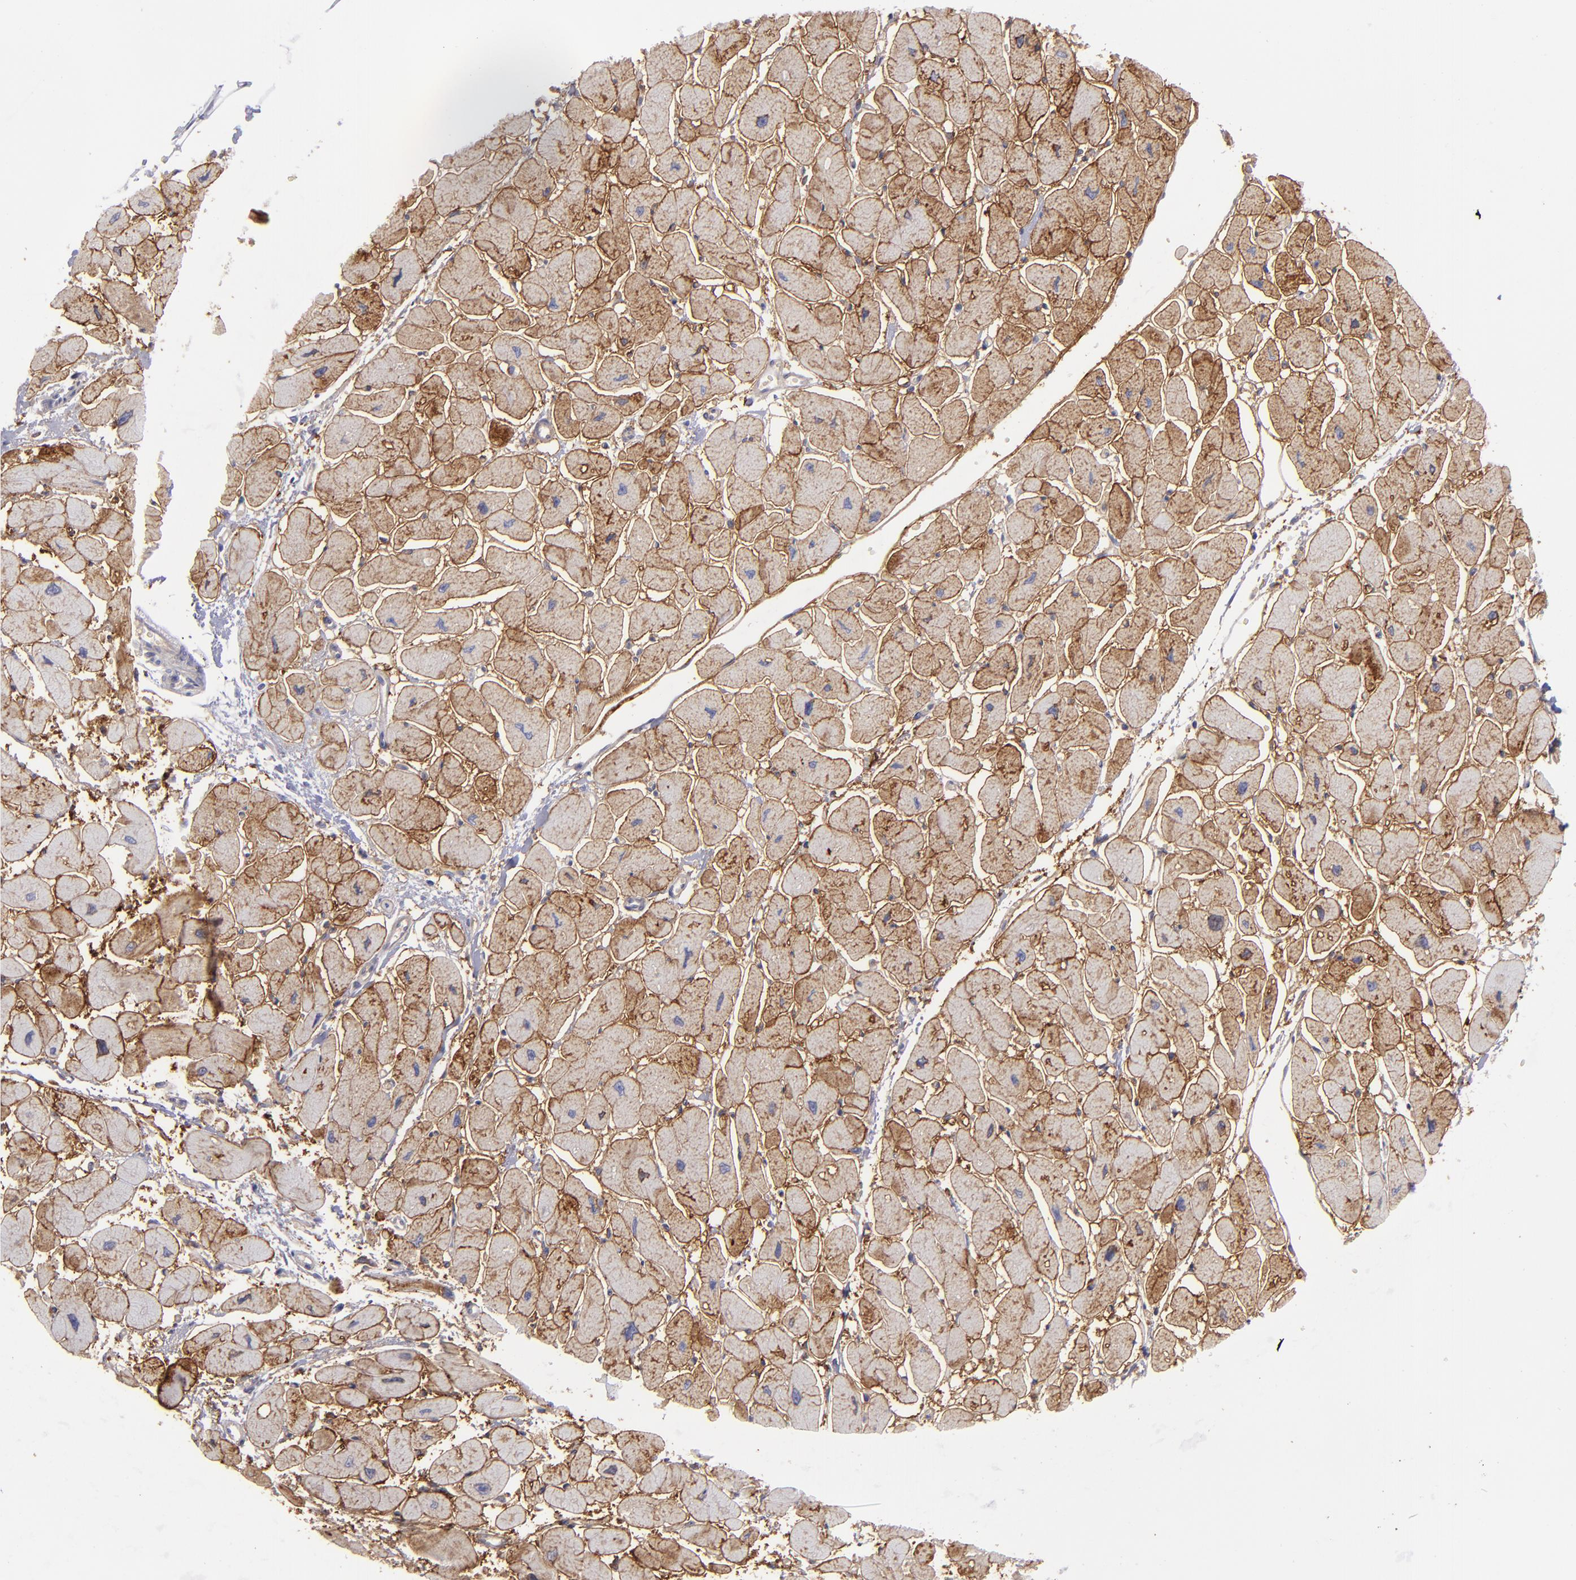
{"staining": {"intensity": "moderate", "quantity": ">75%", "location": "cytoplasmic/membranous"}, "tissue": "heart muscle", "cell_type": "Cardiomyocytes", "image_type": "normal", "snomed": [{"axis": "morphology", "description": "Normal tissue, NOS"}, {"axis": "topography", "description": "Heart"}], "caption": "Cardiomyocytes show moderate cytoplasmic/membranous expression in approximately >75% of cells in normal heart muscle.", "gene": "BSG", "patient": {"sex": "female", "age": 54}}